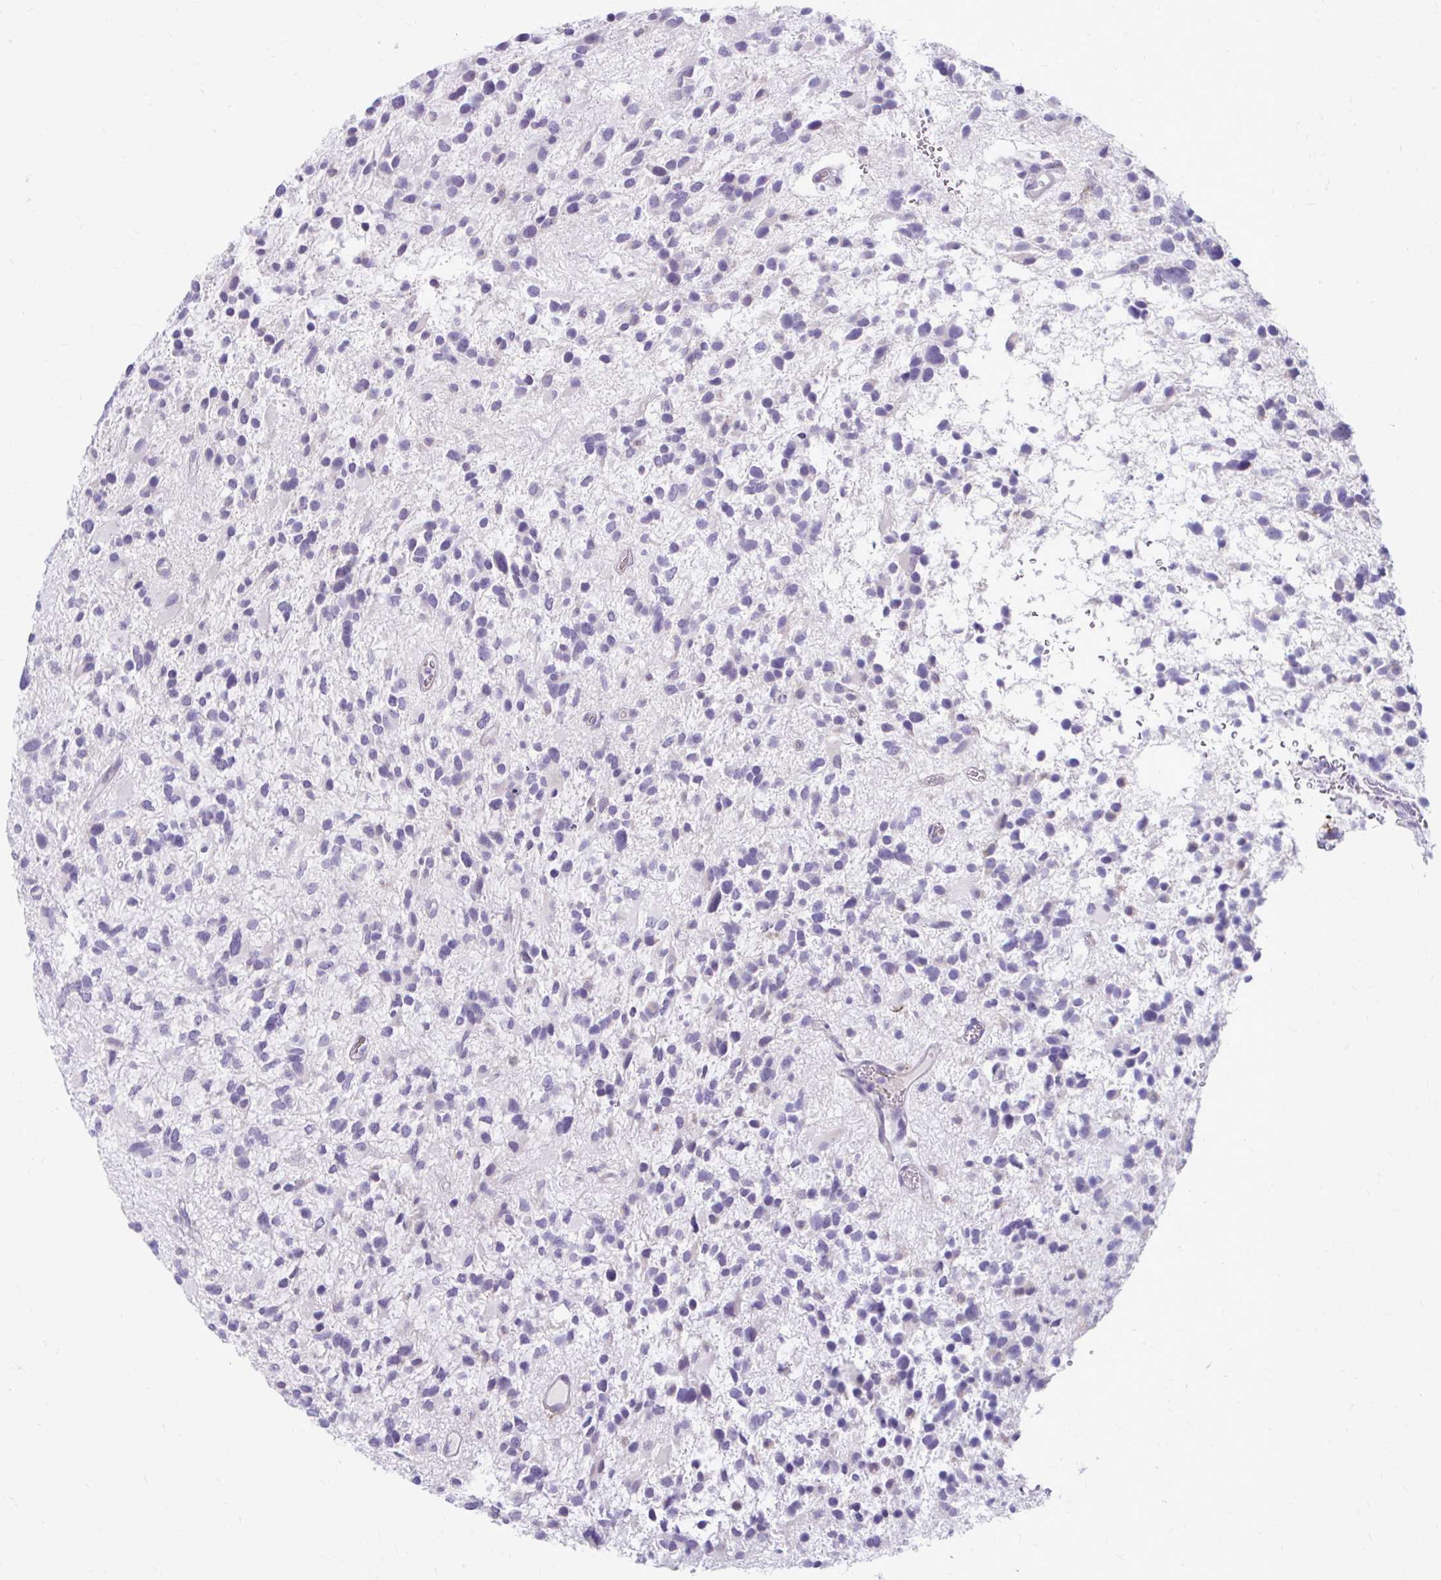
{"staining": {"intensity": "negative", "quantity": "none", "location": "none"}, "tissue": "glioma", "cell_type": "Tumor cells", "image_type": "cancer", "snomed": [{"axis": "morphology", "description": "Glioma, malignant, High grade"}, {"axis": "topography", "description": "Brain"}], "caption": "Malignant high-grade glioma was stained to show a protein in brown. There is no significant staining in tumor cells.", "gene": "CHIA", "patient": {"sex": "female", "age": 11}}